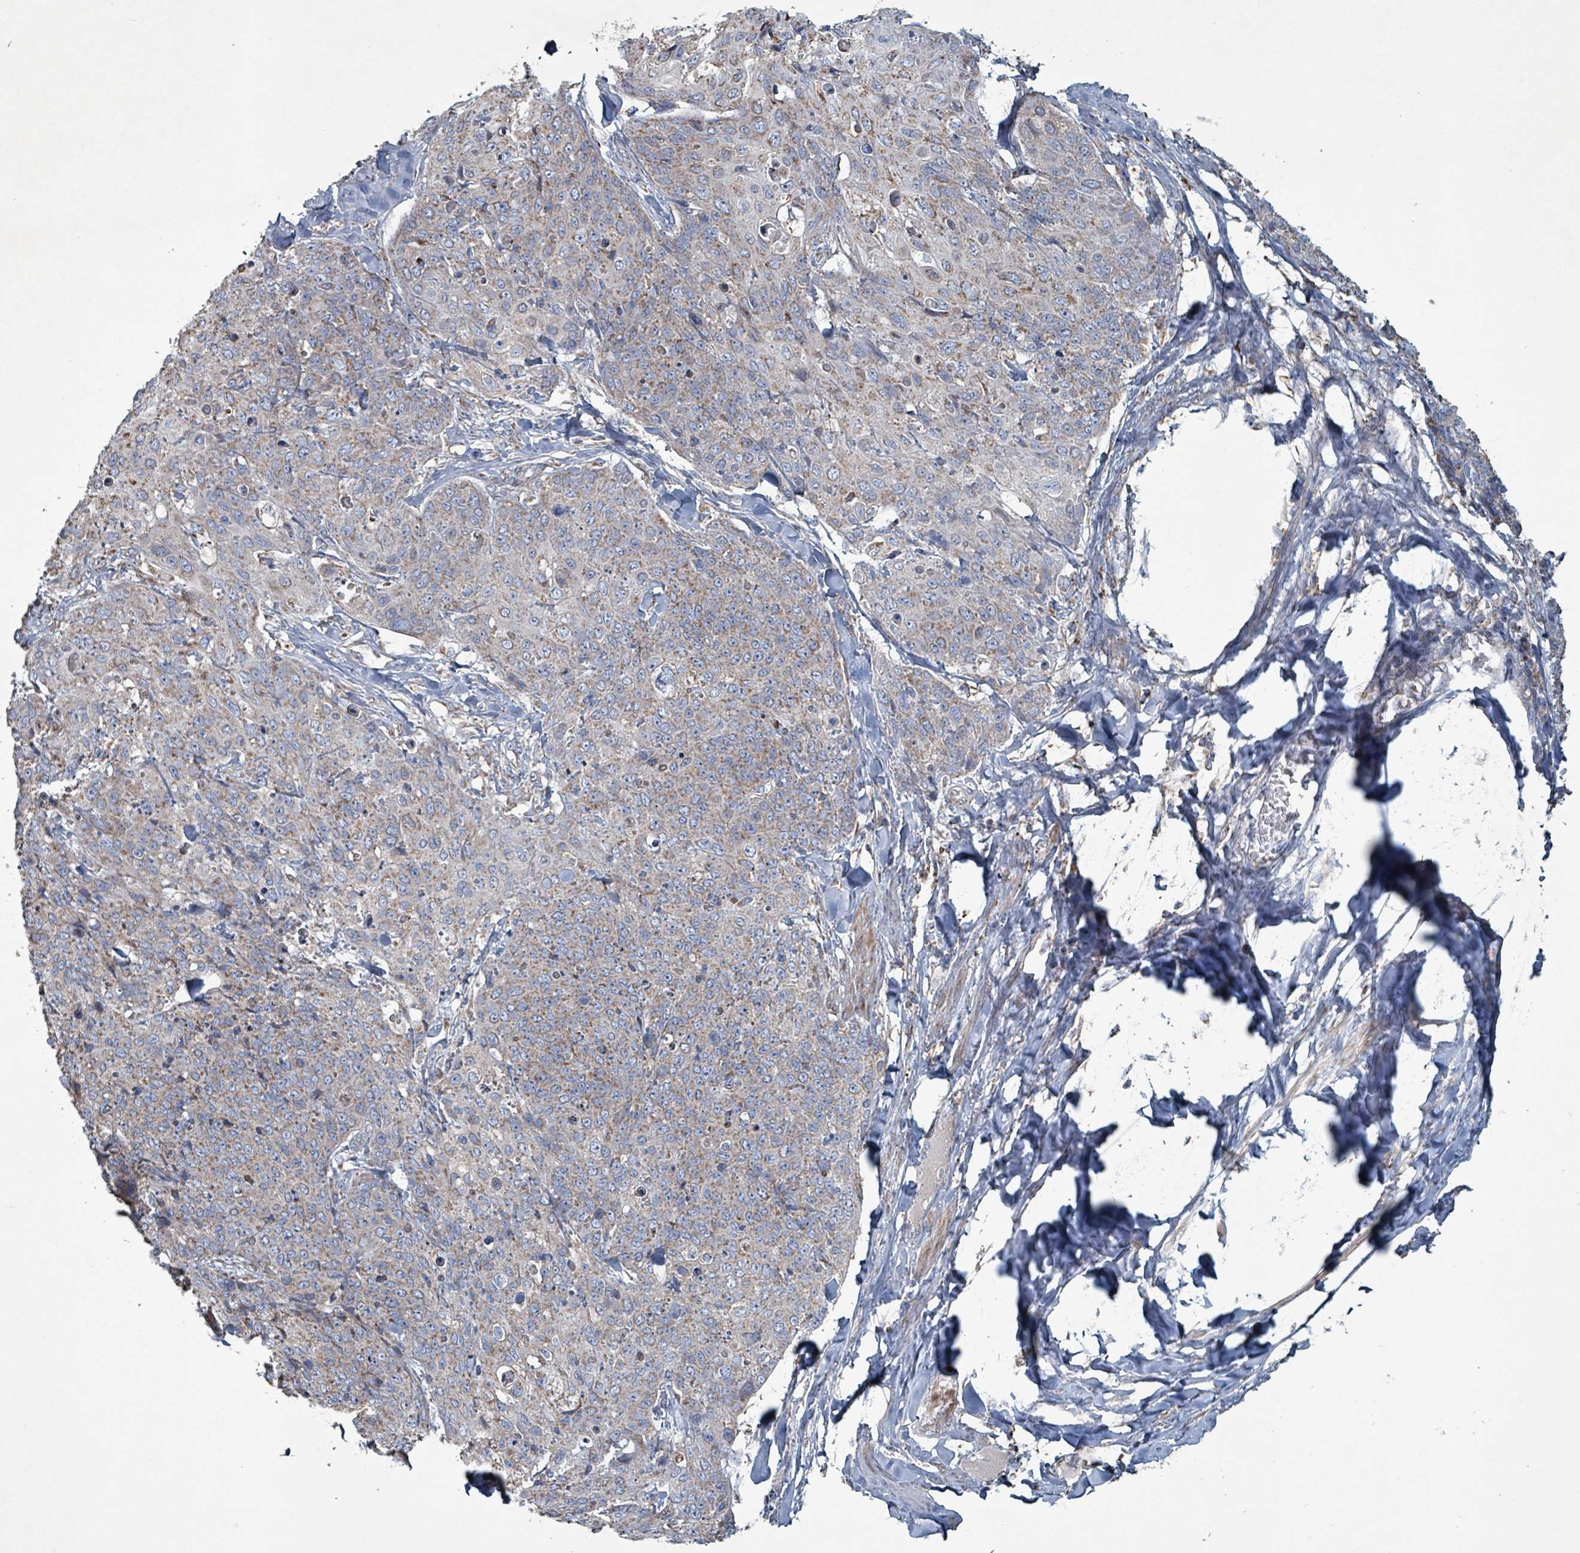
{"staining": {"intensity": "weak", "quantity": ">75%", "location": "cytoplasmic/membranous"}, "tissue": "skin cancer", "cell_type": "Tumor cells", "image_type": "cancer", "snomed": [{"axis": "morphology", "description": "Squamous cell carcinoma, NOS"}, {"axis": "topography", "description": "Skin"}, {"axis": "topography", "description": "Vulva"}], "caption": "Immunohistochemistry (IHC) histopathology image of neoplastic tissue: squamous cell carcinoma (skin) stained using IHC demonstrates low levels of weak protein expression localized specifically in the cytoplasmic/membranous of tumor cells, appearing as a cytoplasmic/membranous brown color.", "gene": "ABHD18", "patient": {"sex": "female", "age": 85}}